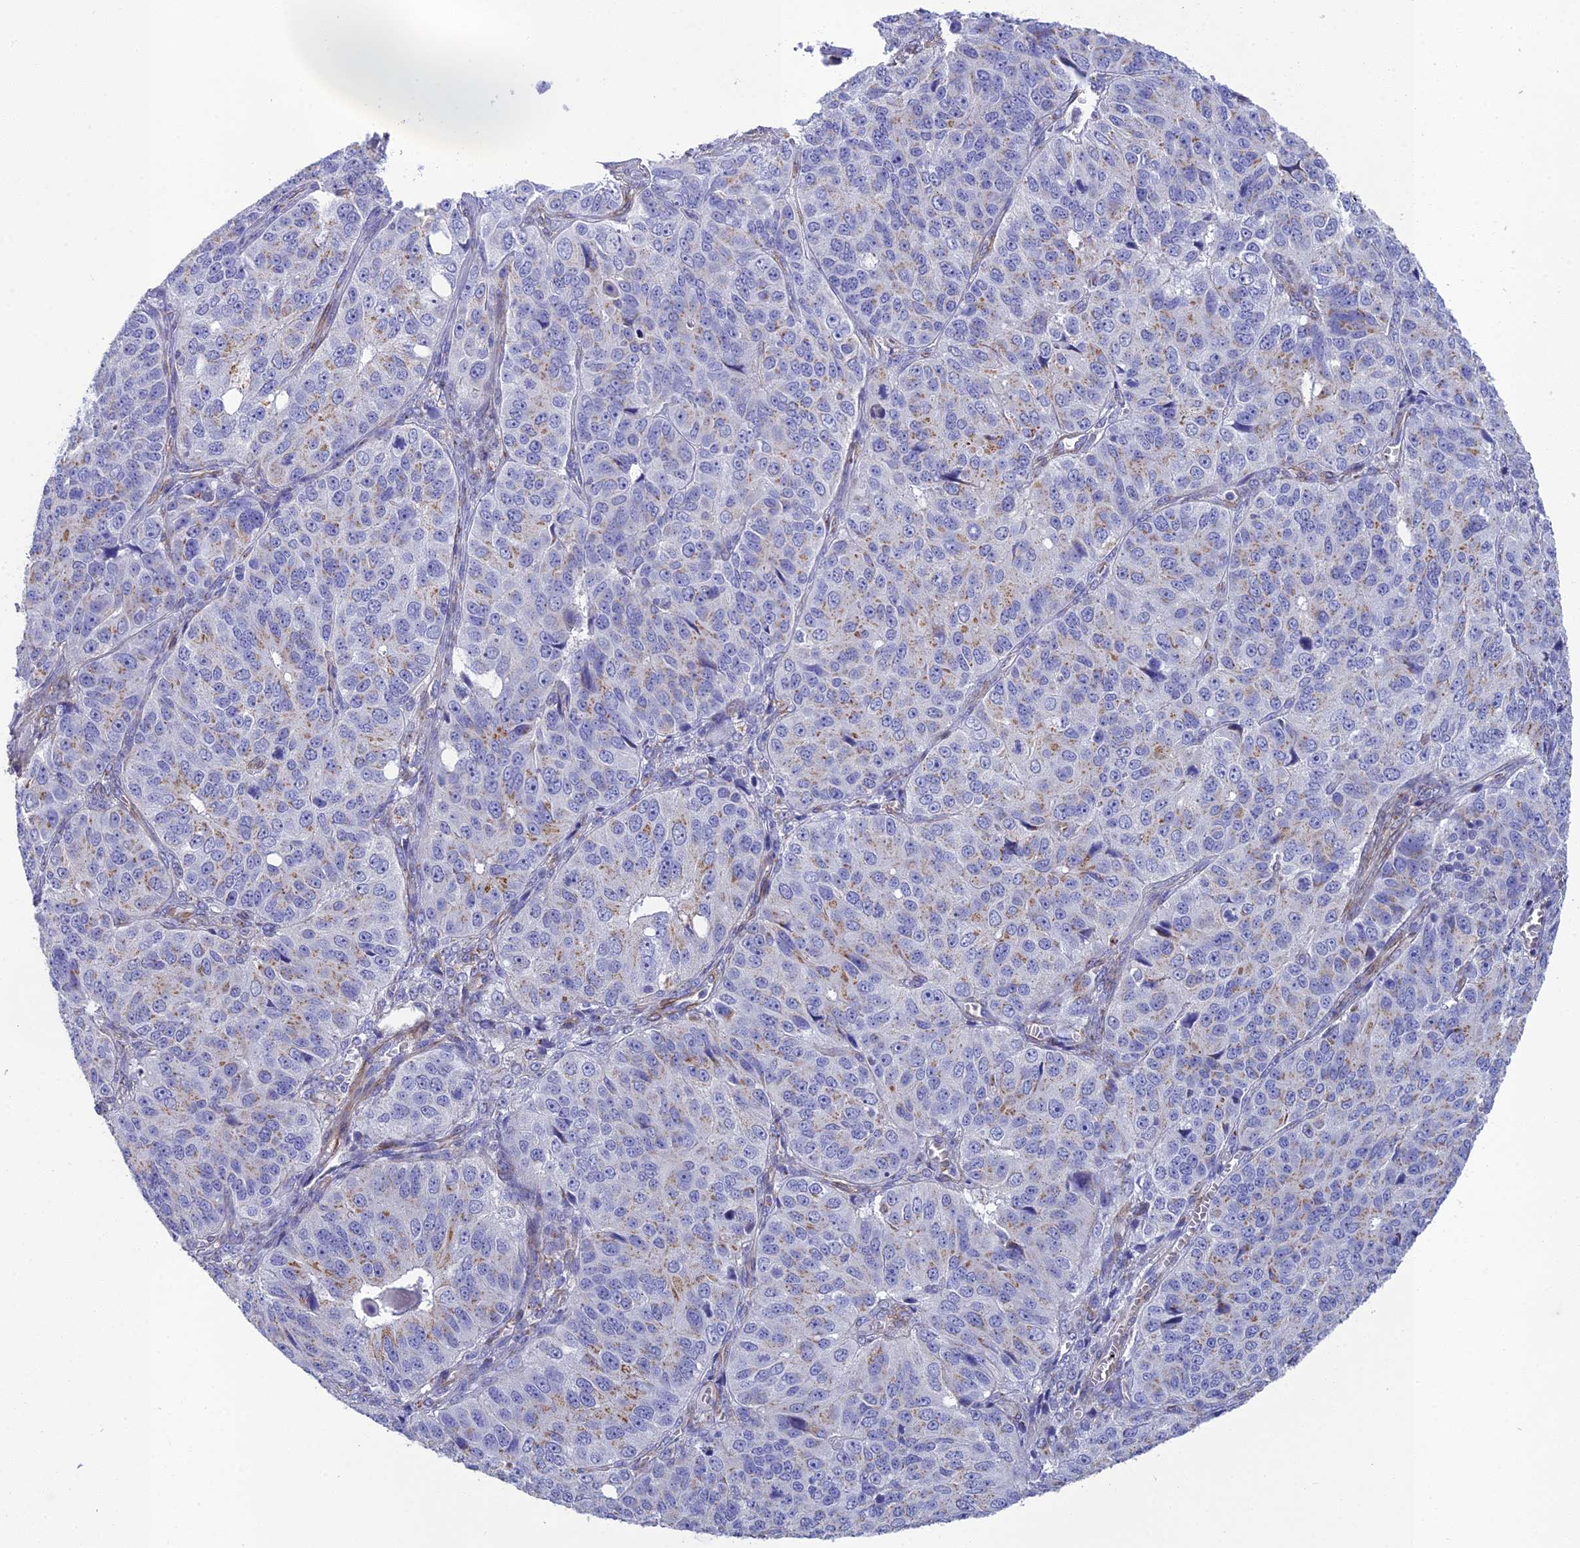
{"staining": {"intensity": "weak", "quantity": "25%-75%", "location": "cytoplasmic/membranous"}, "tissue": "ovarian cancer", "cell_type": "Tumor cells", "image_type": "cancer", "snomed": [{"axis": "morphology", "description": "Carcinoma, endometroid"}, {"axis": "topography", "description": "Ovary"}], "caption": "Human ovarian cancer stained with a brown dye demonstrates weak cytoplasmic/membranous positive positivity in about 25%-75% of tumor cells.", "gene": "TNS1", "patient": {"sex": "female", "age": 51}}